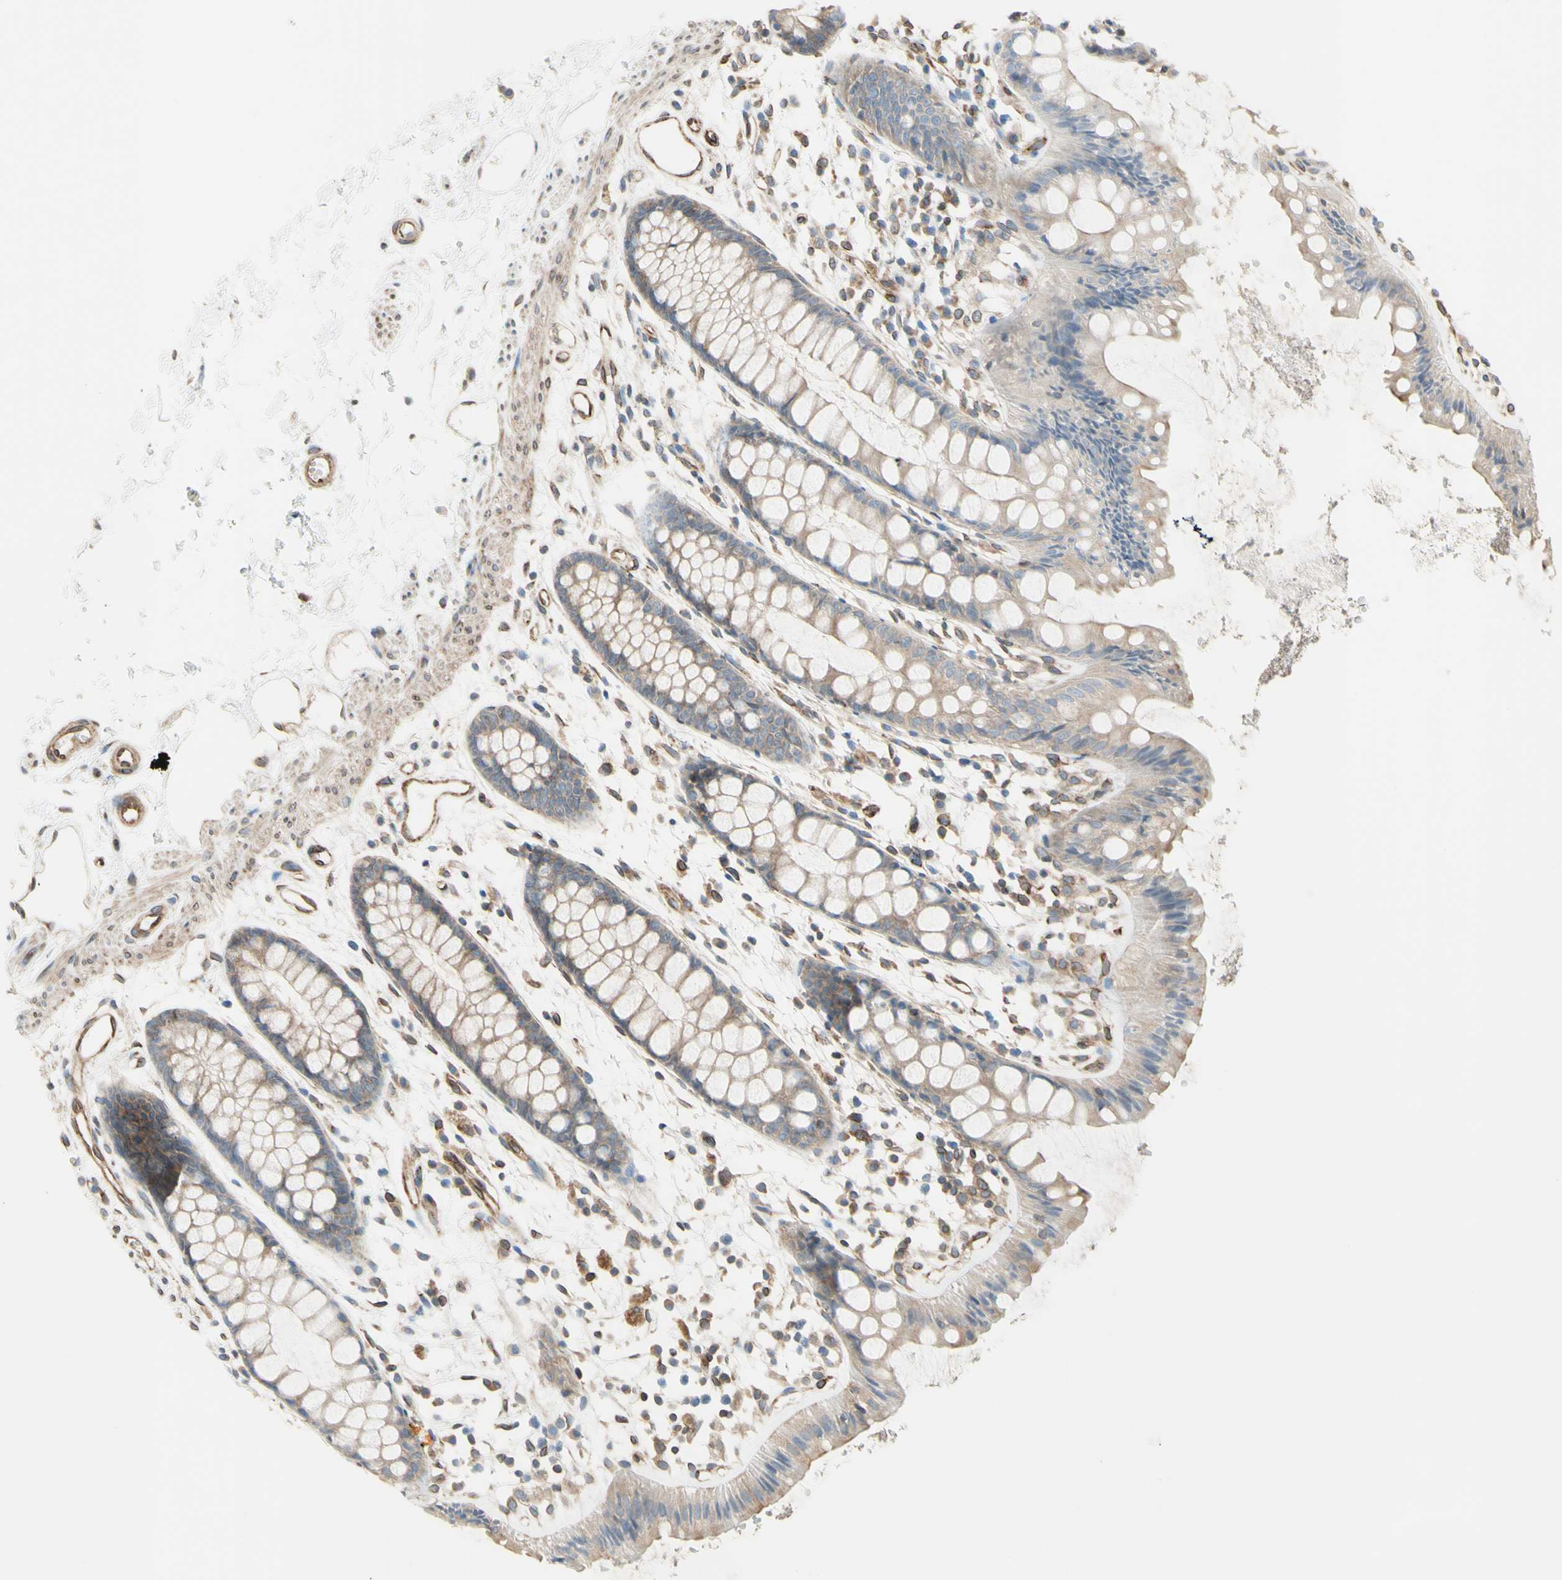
{"staining": {"intensity": "weak", "quantity": ">75%", "location": "cytoplasmic/membranous"}, "tissue": "rectum", "cell_type": "Glandular cells", "image_type": "normal", "snomed": [{"axis": "morphology", "description": "Normal tissue, NOS"}, {"axis": "topography", "description": "Rectum"}], "caption": "High-power microscopy captured an IHC micrograph of normal rectum, revealing weak cytoplasmic/membranous staining in approximately >75% of glandular cells.", "gene": "TRAF2", "patient": {"sex": "female", "age": 66}}